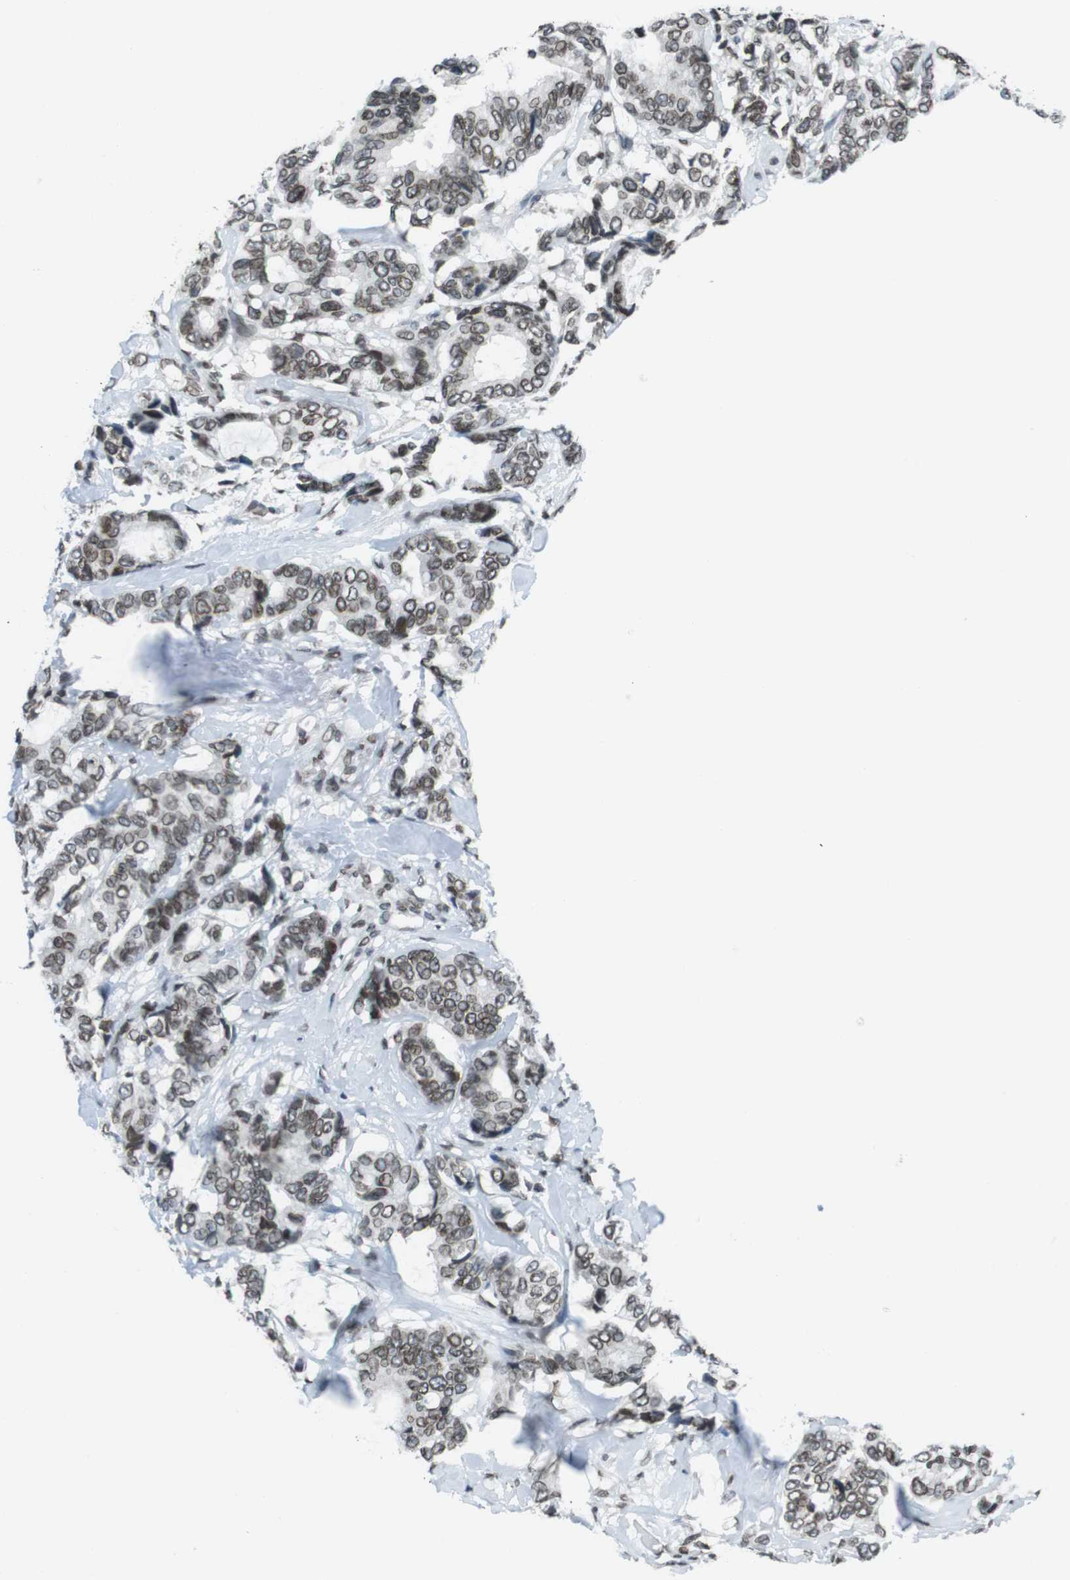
{"staining": {"intensity": "moderate", "quantity": ">75%", "location": "cytoplasmic/membranous,nuclear"}, "tissue": "breast cancer", "cell_type": "Tumor cells", "image_type": "cancer", "snomed": [{"axis": "morphology", "description": "Duct carcinoma"}, {"axis": "topography", "description": "Breast"}], "caption": "A high-resolution histopathology image shows immunohistochemistry staining of breast intraductal carcinoma, which reveals moderate cytoplasmic/membranous and nuclear positivity in approximately >75% of tumor cells. Nuclei are stained in blue.", "gene": "MAD1L1", "patient": {"sex": "female", "age": 87}}